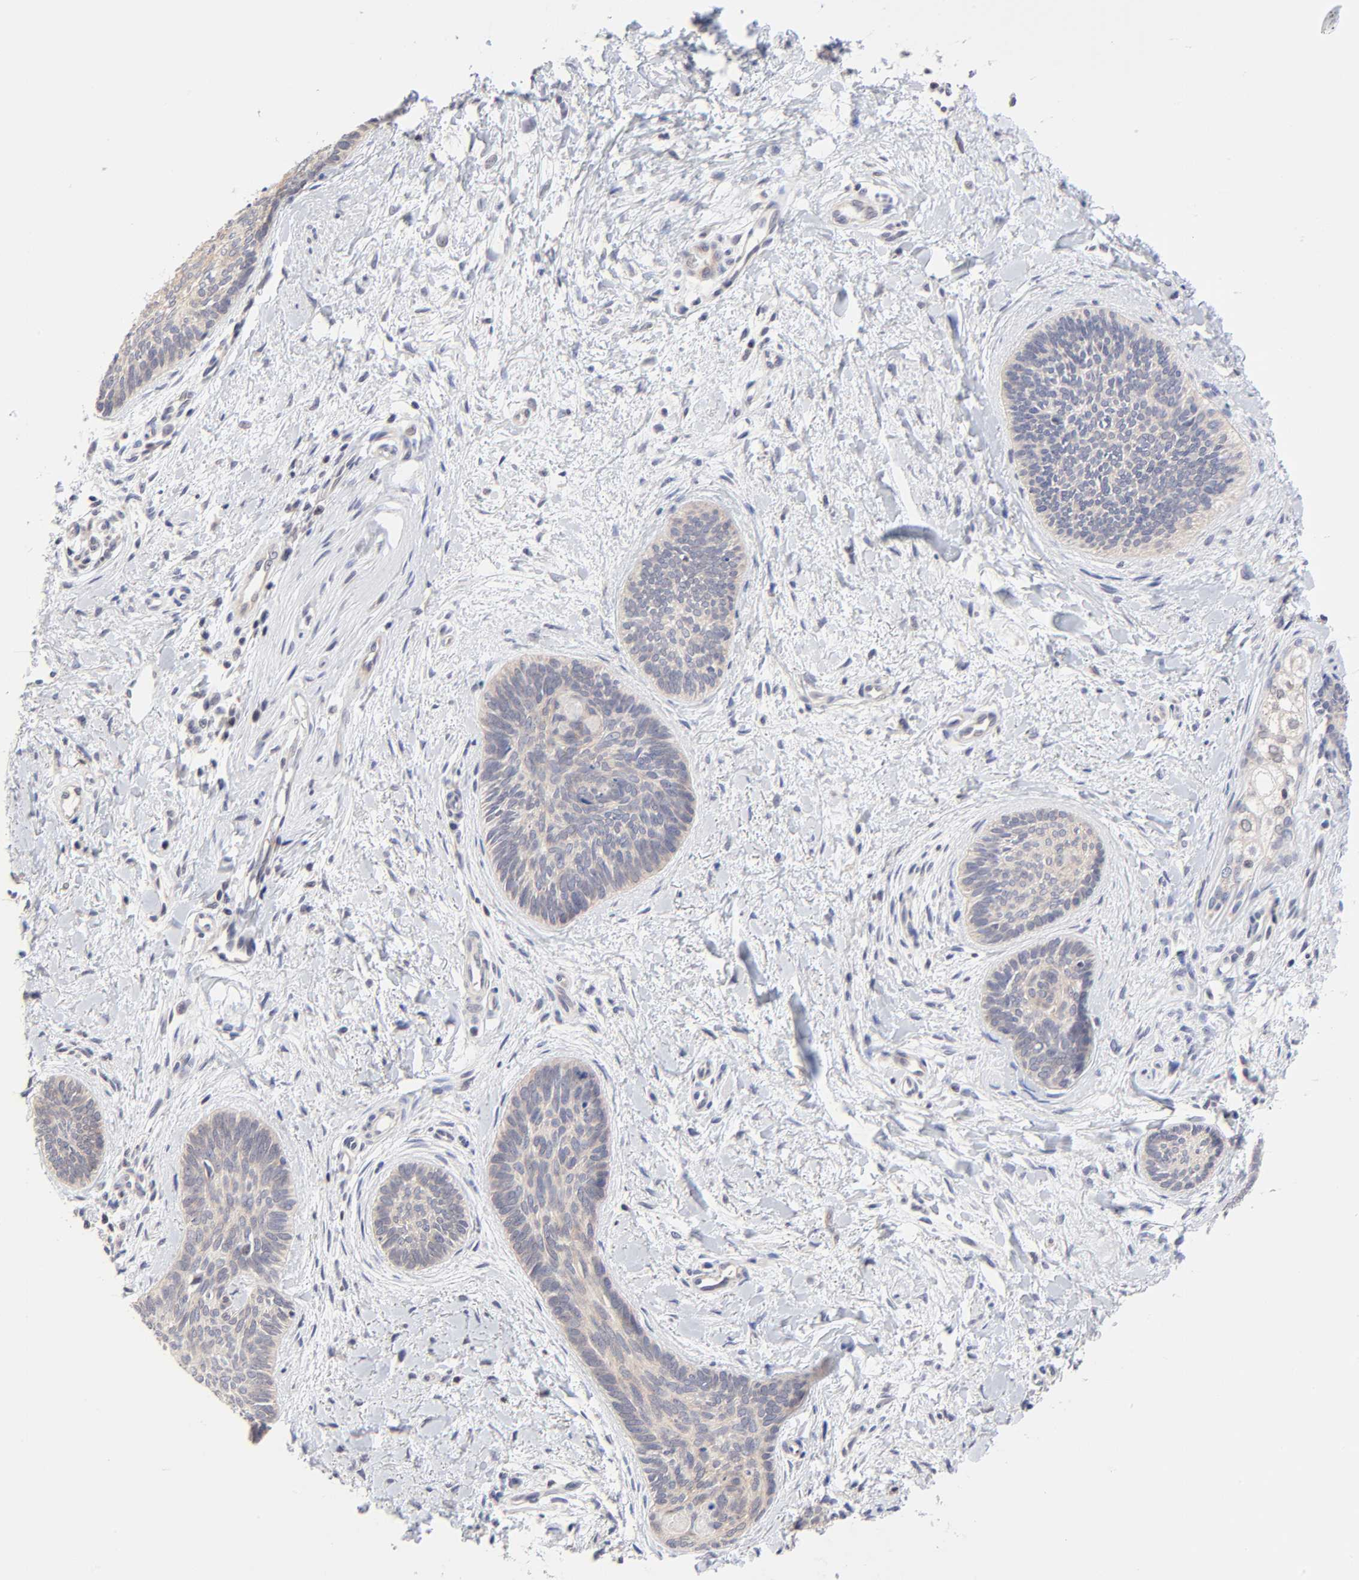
{"staining": {"intensity": "weak", "quantity": ">75%", "location": "cytoplasmic/membranous"}, "tissue": "skin cancer", "cell_type": "Tumor cells", "image_type": "cancer", "snomed": [{"axis": "morphology", "description": "Basal cell carcinoma"}, {"axis": "topography", "description": "Skin"}], "caption": "Protein analysis of basal cell carcinoma (skin) tissue reveals weak cytoplasmic/membranous staining in about >75% of tumor cells.", "gene": "FBXO8", "patient": {"sex": "female", "age": 81}}